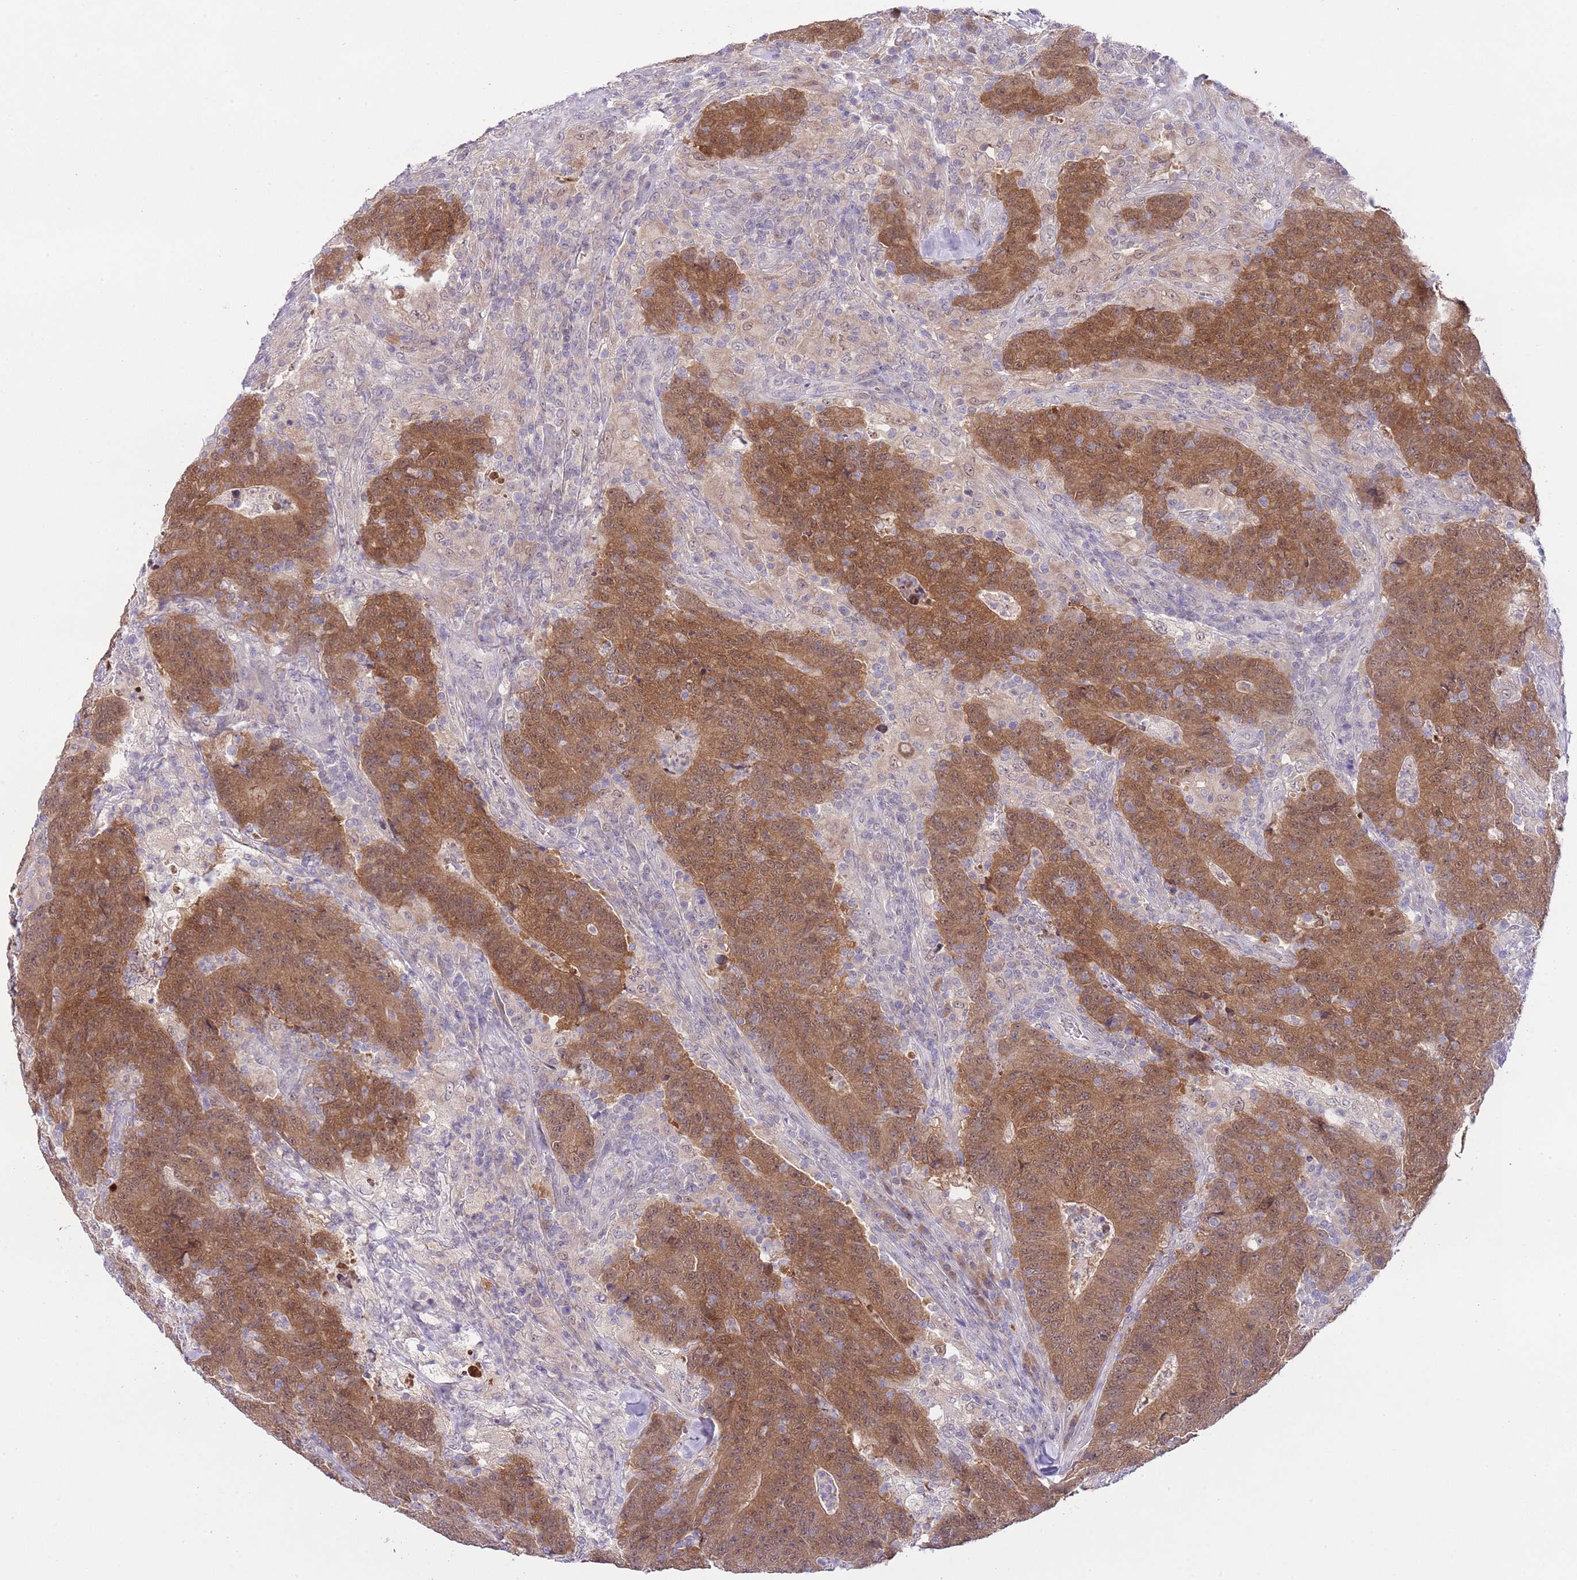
{"staining": {"intensity": "moderate", "quantity": ">75%", "location": "cytoplasmic/membranous"}, "tissue": "colorectal cancer", "cell_type": "Tumor cells", "image_type": "cancer", "snomed": [{"axis": "morphology", "description": "Adenocarcinoma, NOS"}, {"axis": "topography", "description": "Colon"}], "caption": "There is medium levels of moderate cytoplasmic/membranous expression in tumor cells of colorectal cancer, as demonstrated by immunohistochemical staining (brown color).", "gene": "GALK2", "patient": {"sex": "female", "age": 75}}